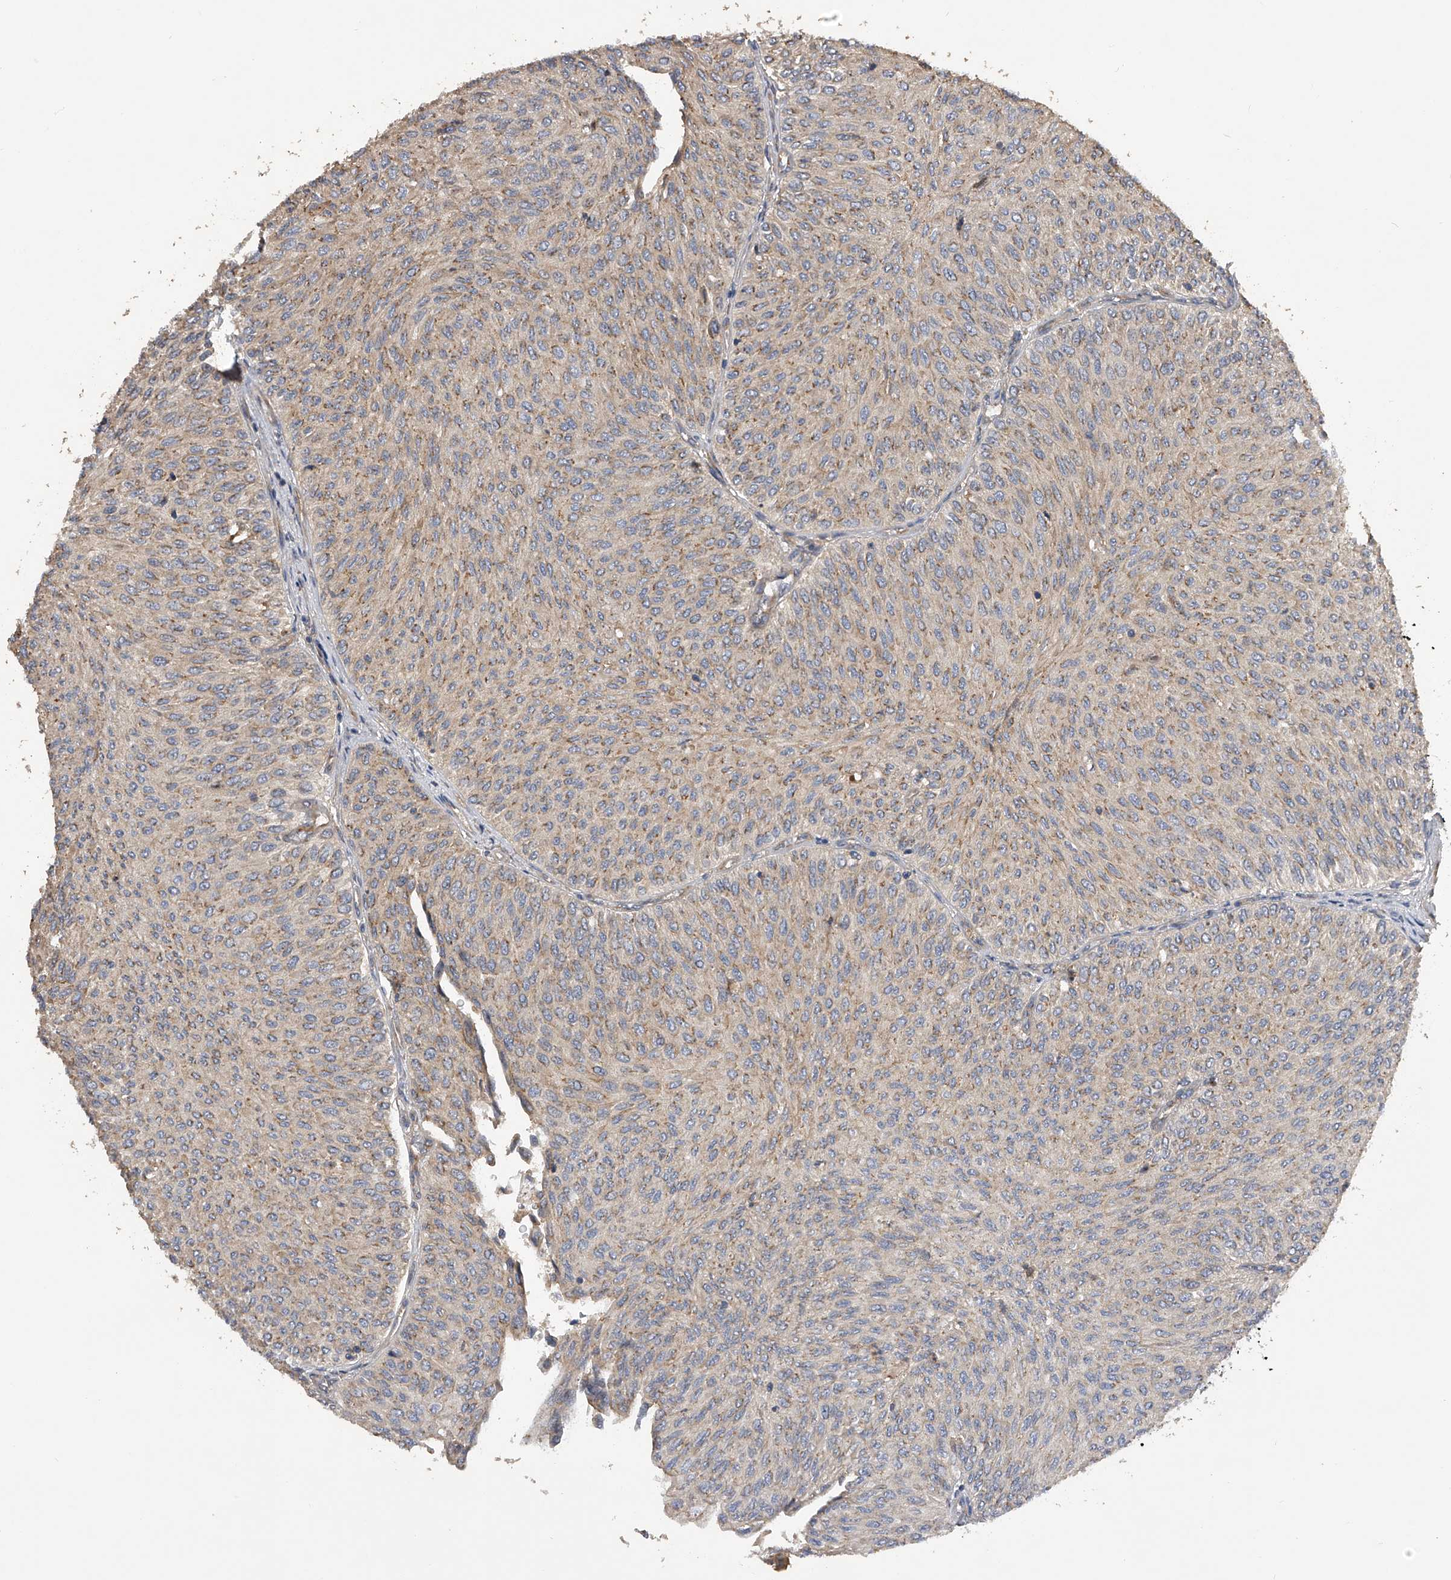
{"staining": {"intensity": "moderate", "quantity": "<25%", "location": "cytoplasmic/membranous"}, "tissue": "urothelial cancer", "cell_type": "Tumor cells", "image_type": "cancer", "snomed": [{"axis": "morphology", "description": "Urothelial carcinoma, Low grade"}, {"axis": "topography", "description": "Urinary bladder"}], "caption": "Moderate cytoplasmic/membranous staining for a protein is seen in approximately <25% of tumor cells of low-grade urothelial carcinoma using IHC.", "gene": "PTPRA", "patient": {"sex": "male", "age": 78}}